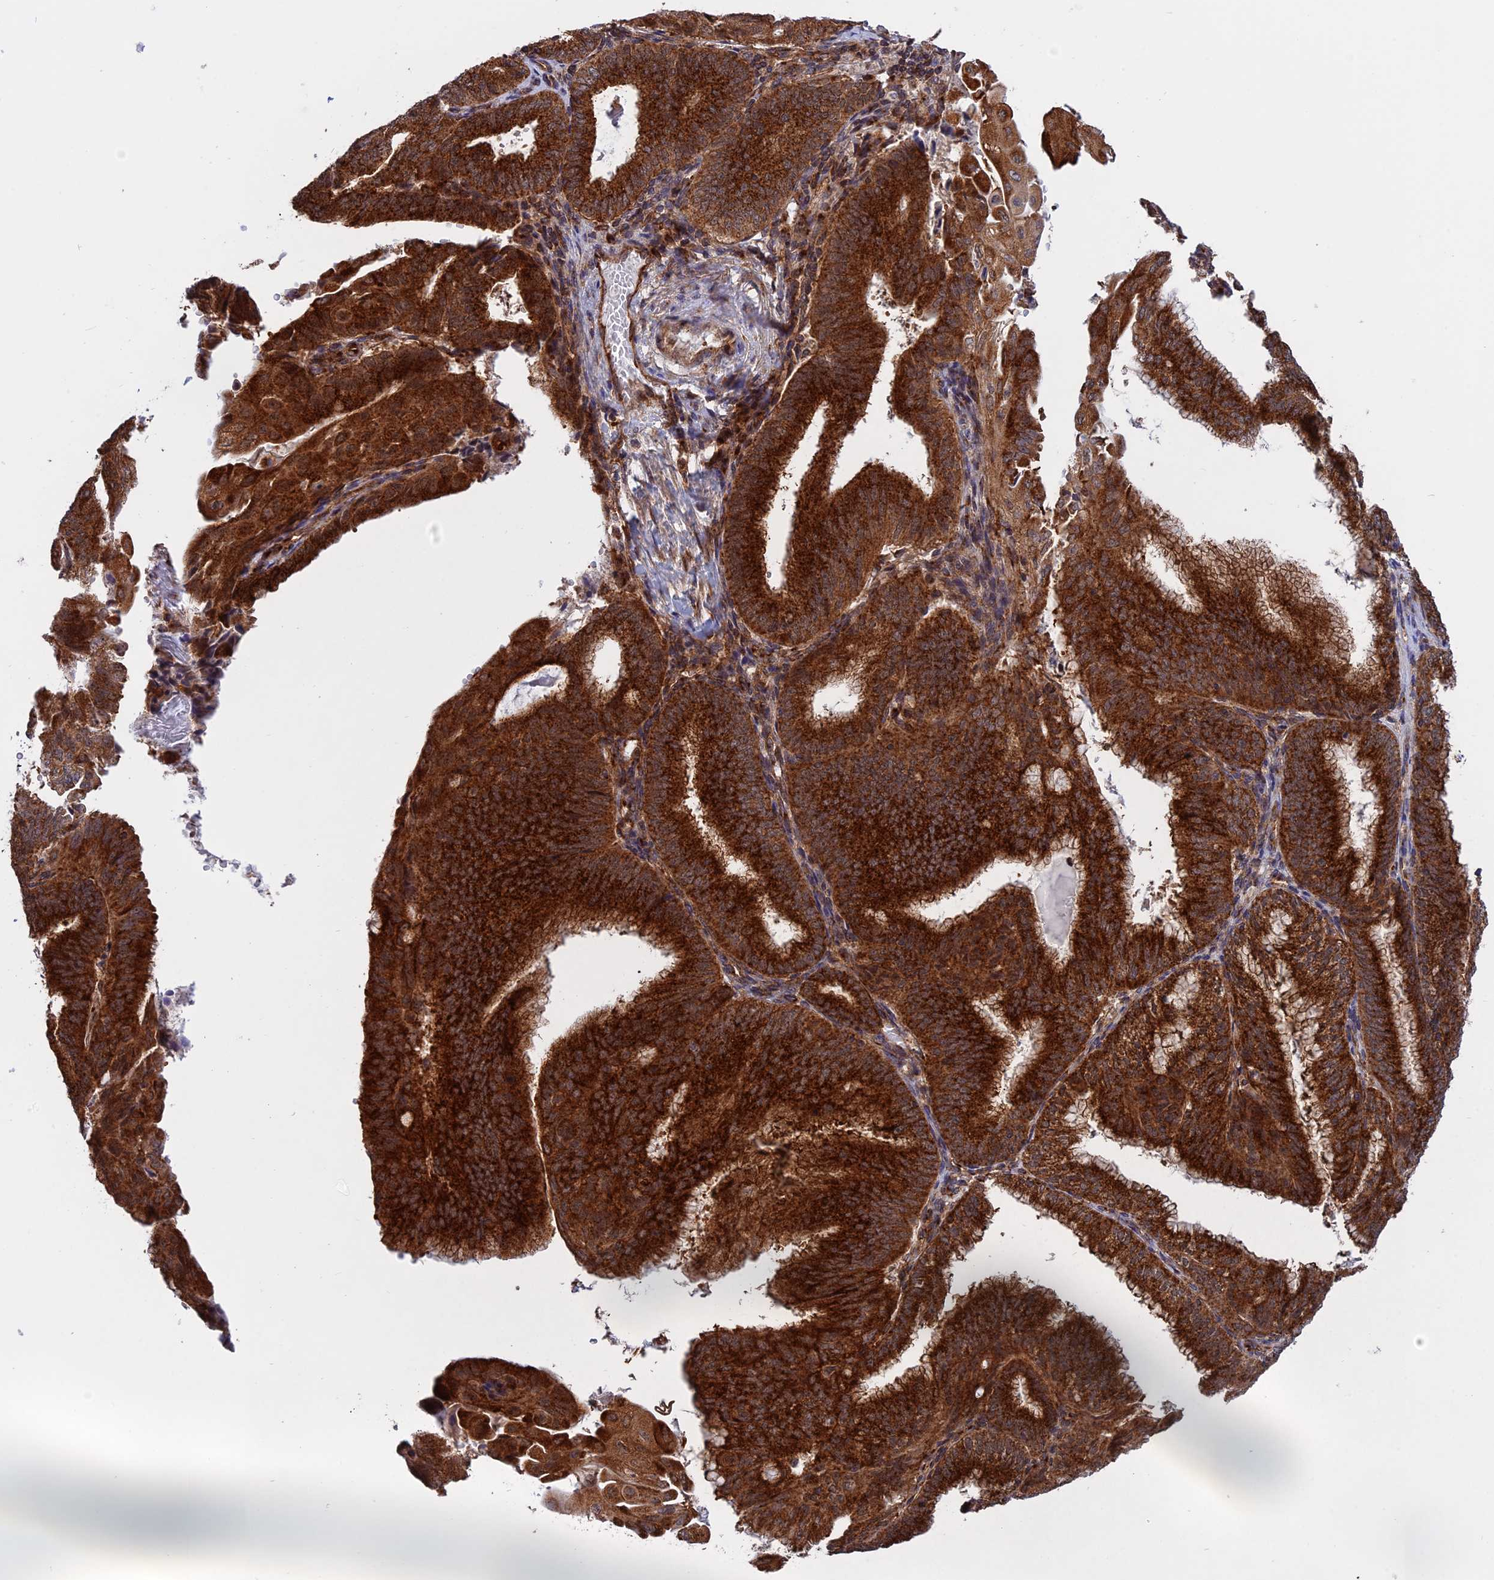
{"staining": {"intensity": "strong", "quantity": ">75%", "location": "cytoplasmic/membranous"}, "tissue": "endometrial cancer", "cell_type": "Tumor cells", "image_type": "cancer", "snomed": [{"axis": "morphology", "description": "Adenocarcinoma, NOS"}, {"axis": "topography", "description": "Endometrium"}], "caption": "Endometrial cancer (adenocarcinoma) tissue reveals strong cytoplasmic/membranous positivity in about >75% of tumor cells, visualized by immunohistochemistry.", "gene": "CLINT1", "patient": {"sex": "female", "age": 49}}